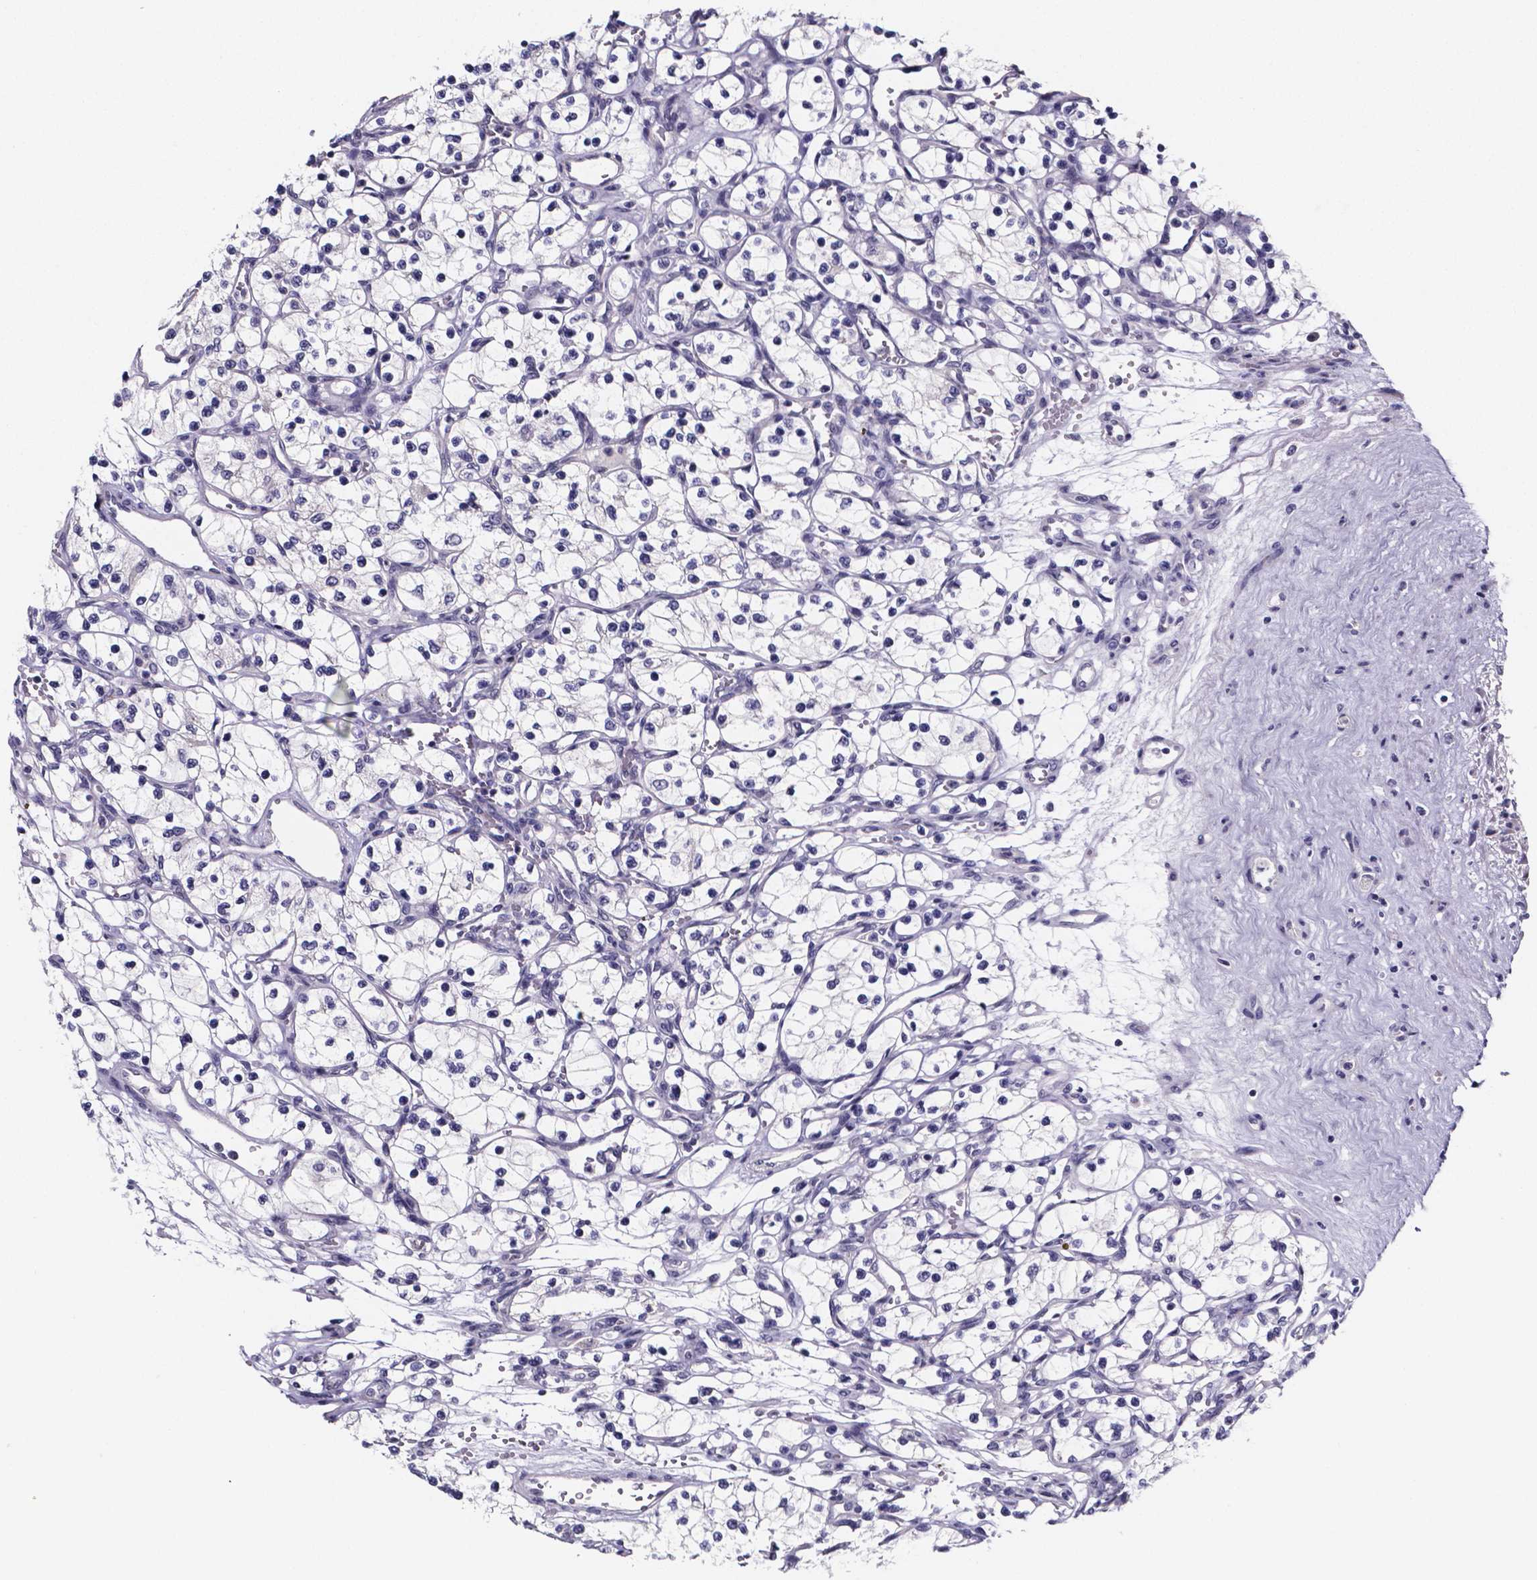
{"staining": {"intensity": "negative", "quantity": "none", "location": "none"}, "tissue": "renal cancer", "cell_type": "Tumor cells", "image_type": "cancer", "snomed": [{"axis": "morphology", "description": "Adenocarcinoma, NOS"}, {"axis": "topography", "description": "Kidney"}], "caption": "Immunohistochemical staining of human renal cancer reveals no significant staining in tumor cells. (Brightfield microscopy of DAB (3,3'-diaminobenzidine) immunohistochemistry at high magnification).", "gene": "IZUMO1", "patient": {"sex": "female", "age": 69}}